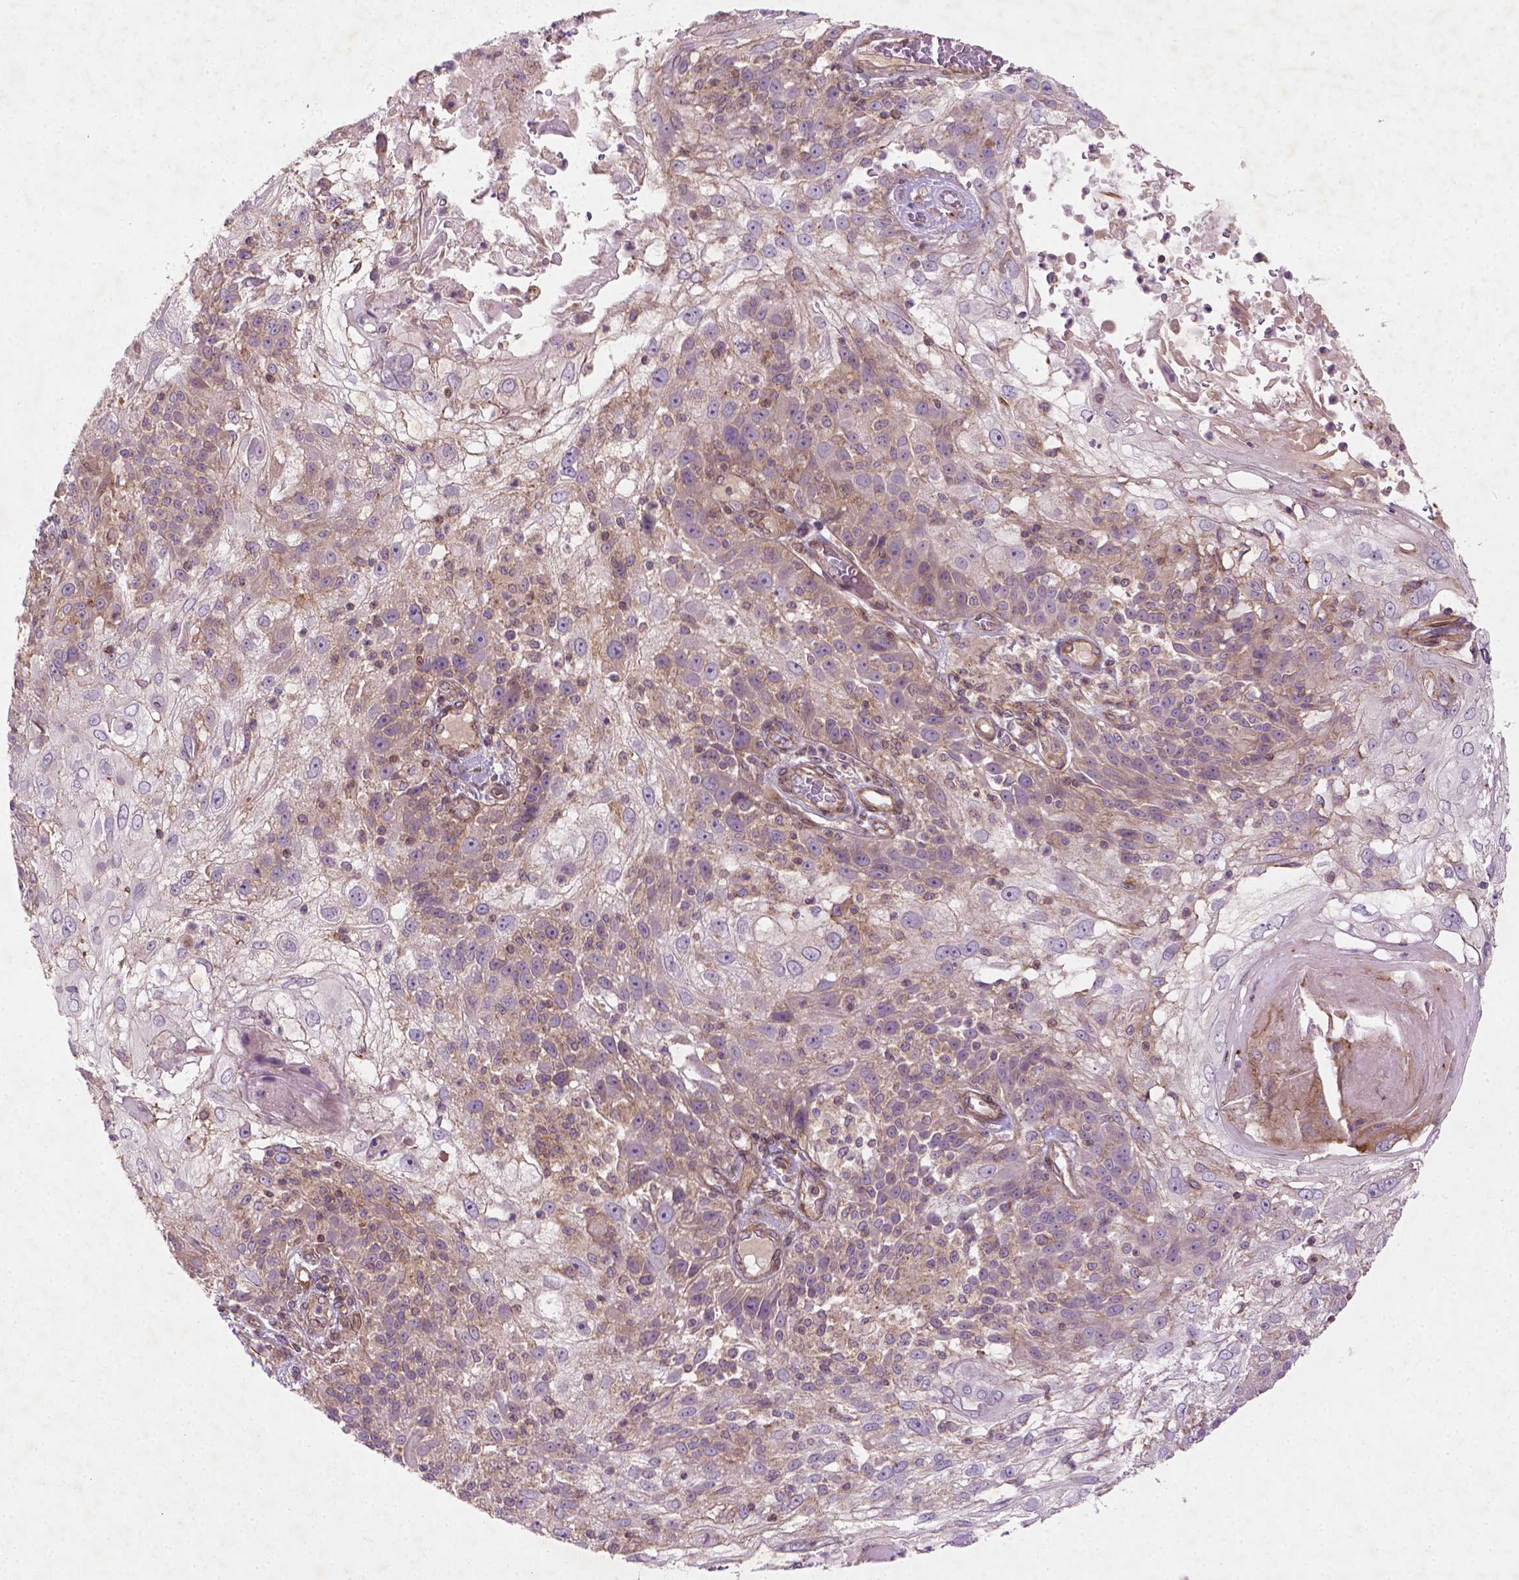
{"staining": {"intensity": "weak", "quantity": "<25%", "location": "cytoplasmic/membranous"}, "tissue": "skin cancer", "cell_type": "Tumor cells", "image_type": "cancer", "snomed": [{"axis": "morphology", "description": "Normal tissue, NOS"}, {"axis": "morphology", "description": "Squamous cell carcinoma, NOS"}, {"axis": "topography", "description": "Skin"}], "caption": "Tumor cells show no significant expression in skin cancer.", "gene": "TCHP", "patient": {"sex": "female", "age": 83}}